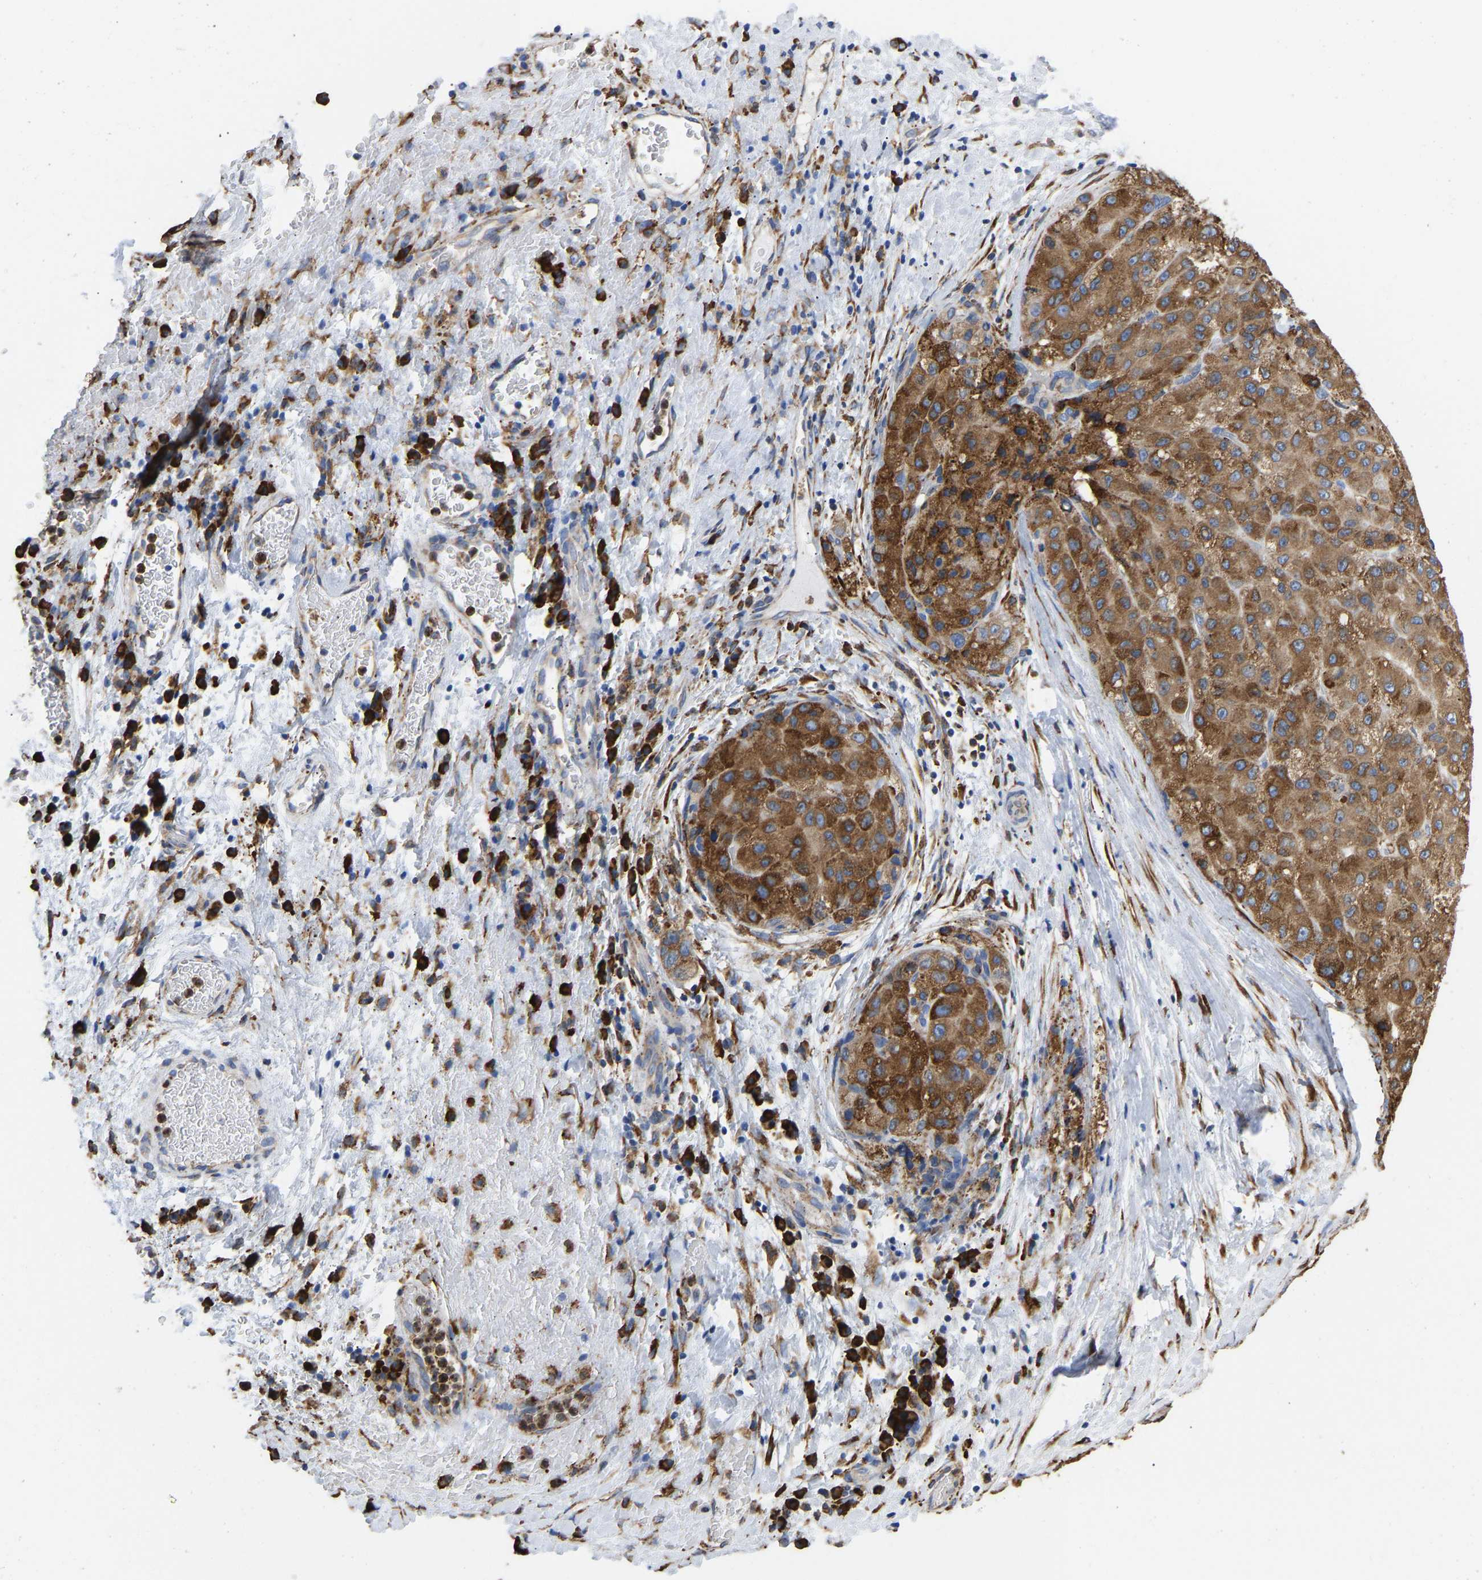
{"staining": {"intensity": "moderate", "quantity": ">75%", "location": "cytoplasmic/membranous"}, "tissue": "liver cancer", "cell_type": "Tumor cells", "image_type": "cancer", "snomed": [{"axis": "morphology", "description": "Carcinoma, Hepatocellular, NOS"}, {"axis": "topography", "description": "Liver"}], "caption": "Tumor cells exhibit moderate cytoplasmic/membranous staining in approximately >75% of cells in liver hepatocellular carcinoma.", "gene": "P4HB", "patient": {"sex": "male", "age": 80}}